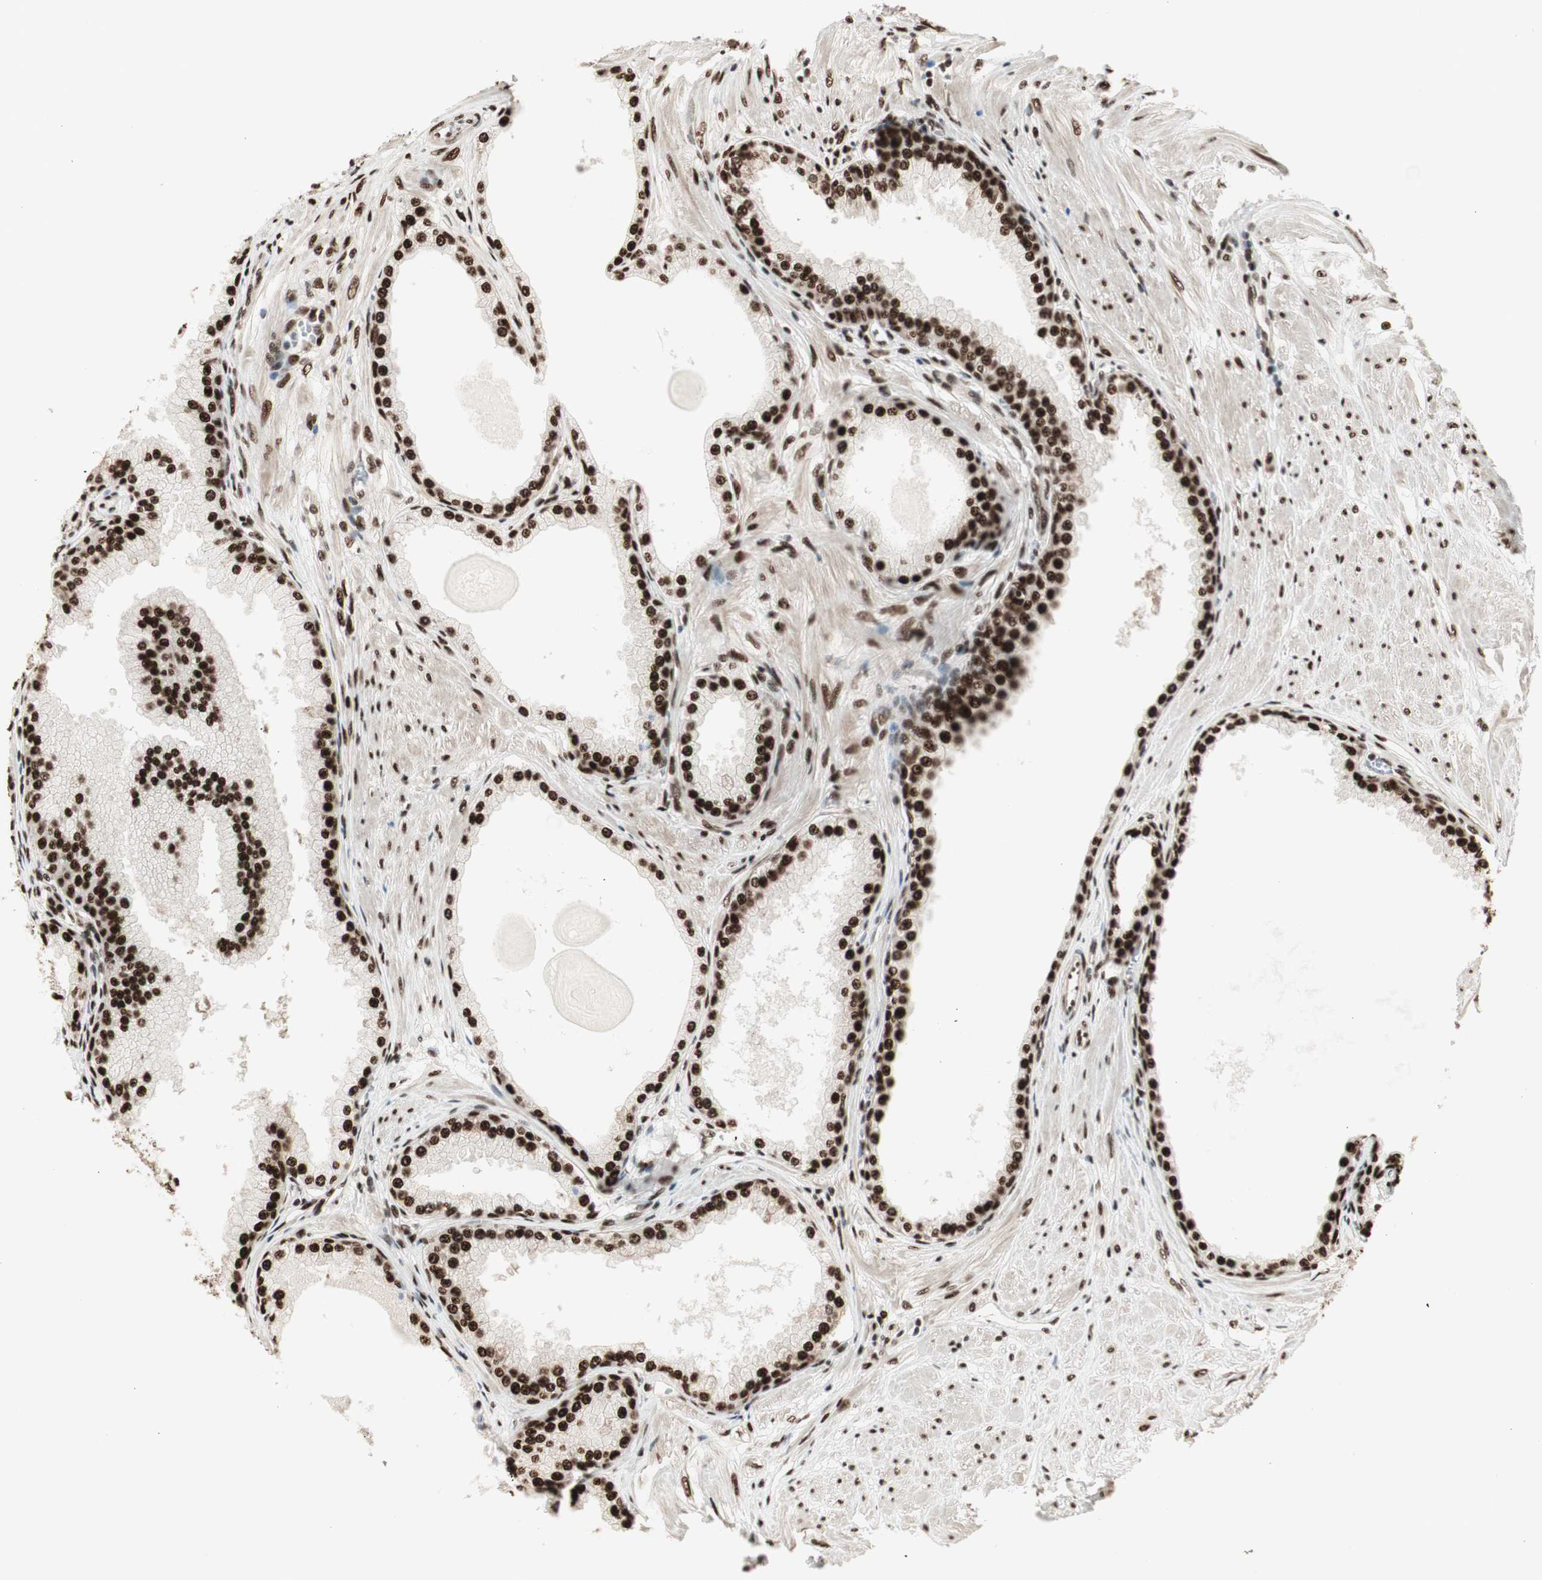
{"staining": {"intensity": "strong", "quantity": ">75%", "location": "nuclear"}, "tissue": "prostate", "cell_type": "Glandular cells", "image_type": "normal", "snomed": [{"axis": "morphology", "description": "Normal tissue, NOS"}, {"axis": "topography", "description": "Prostate"}], "caption": "Unremarkable prostate displays strong nuclear positivity in about >75% of glandular cells.", "gene": "HEXIM1", "patient": {"sex": "male", "age": 51}}